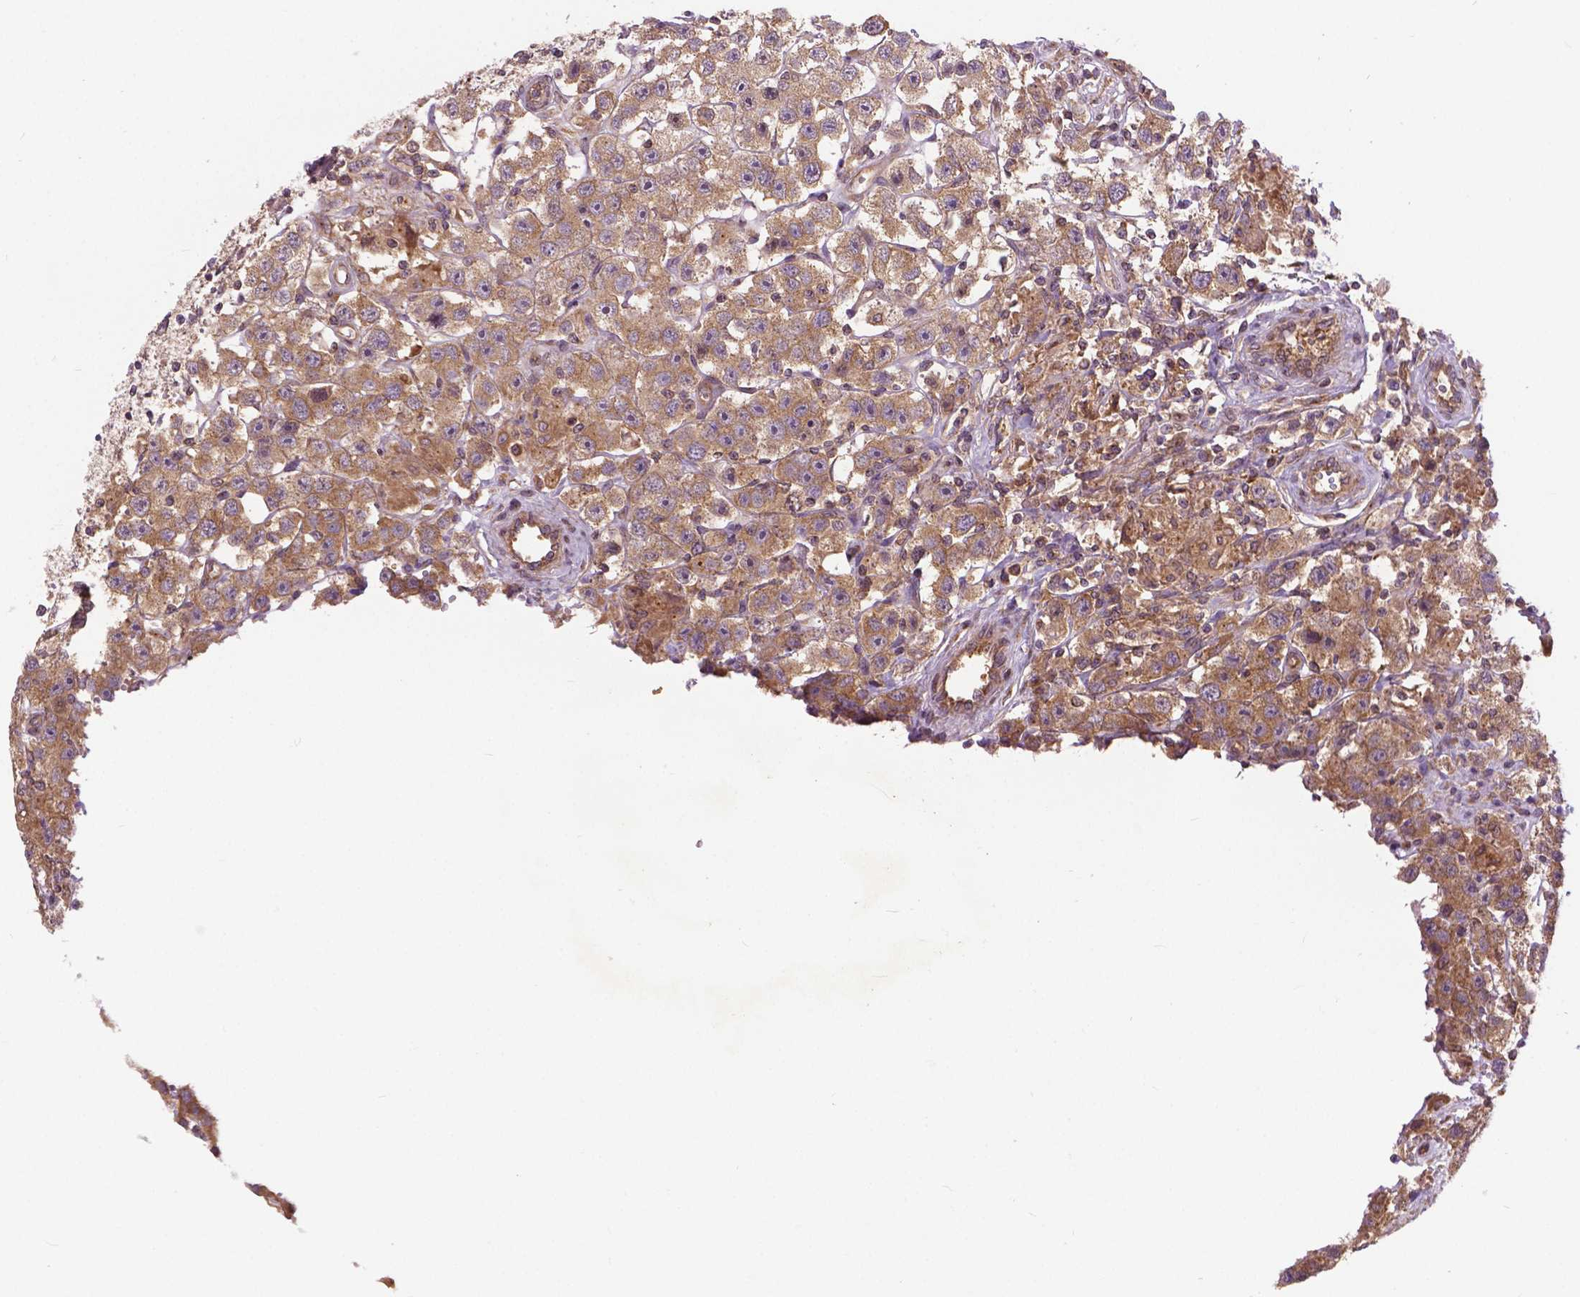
{"staining": {"intensity": "weak", "quantity": ">75%", "location": "cytoplasmic/membranous"}, "tissue": "testis cancer", "cell_type": "Tumor cells", "image_type": "cancer", "snomed": [{"axis": "morphology", "description": "Seminoma, NOS"}, {"axis": "topography", "description": "Testis"}], "caption": "High-power microscopy captured an immunohistochemistry (IHC) micrograph of testis cancer, revealing weak cytoplasmic/membranous positivity in approximately >75% of tumor cells.", "gene": "MZT1", "patient": {"sex": "male", "age": 45}}